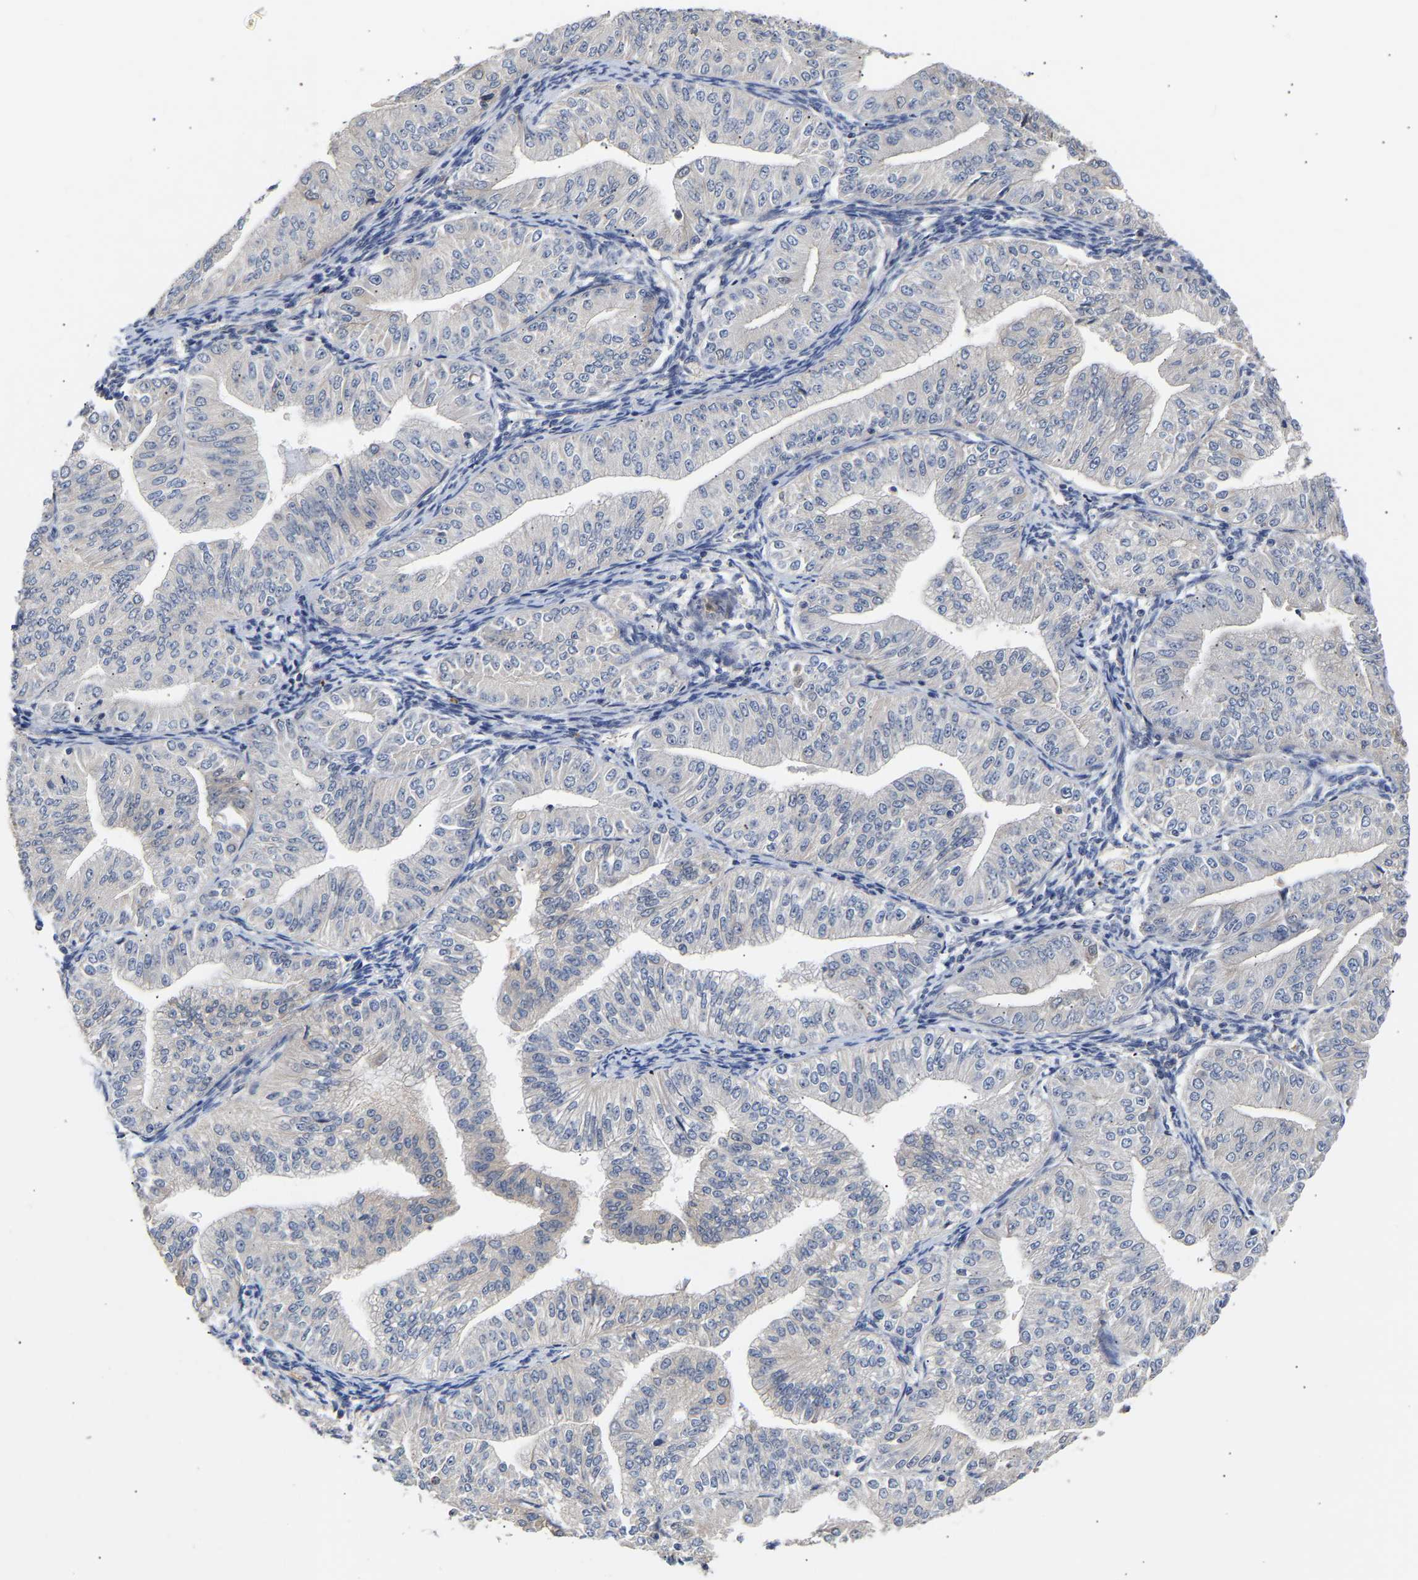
{"staining": {"intensity": "negative", "quantity": "none", "location": "none"}, "tissue": "endometrial cancer", "cell_type": "Tumor cells", "image_type": "cancer", "snomed": [{"axis": "morphology", "description": "Normal tissue, NOS"}, {"axis": "morphology", "description": "Adenocarcinoma, NOS"}, {"axis": "topography", "description": "Endometrium"}], "caption": "Immunohistochemistry image of endometrial cancer (adenocarcinoma) stained for a protein (brown), which demonstrates no staining in tumor cells.", "gene": "KASH5", "patient": {"sex": "female", "age": 53}}